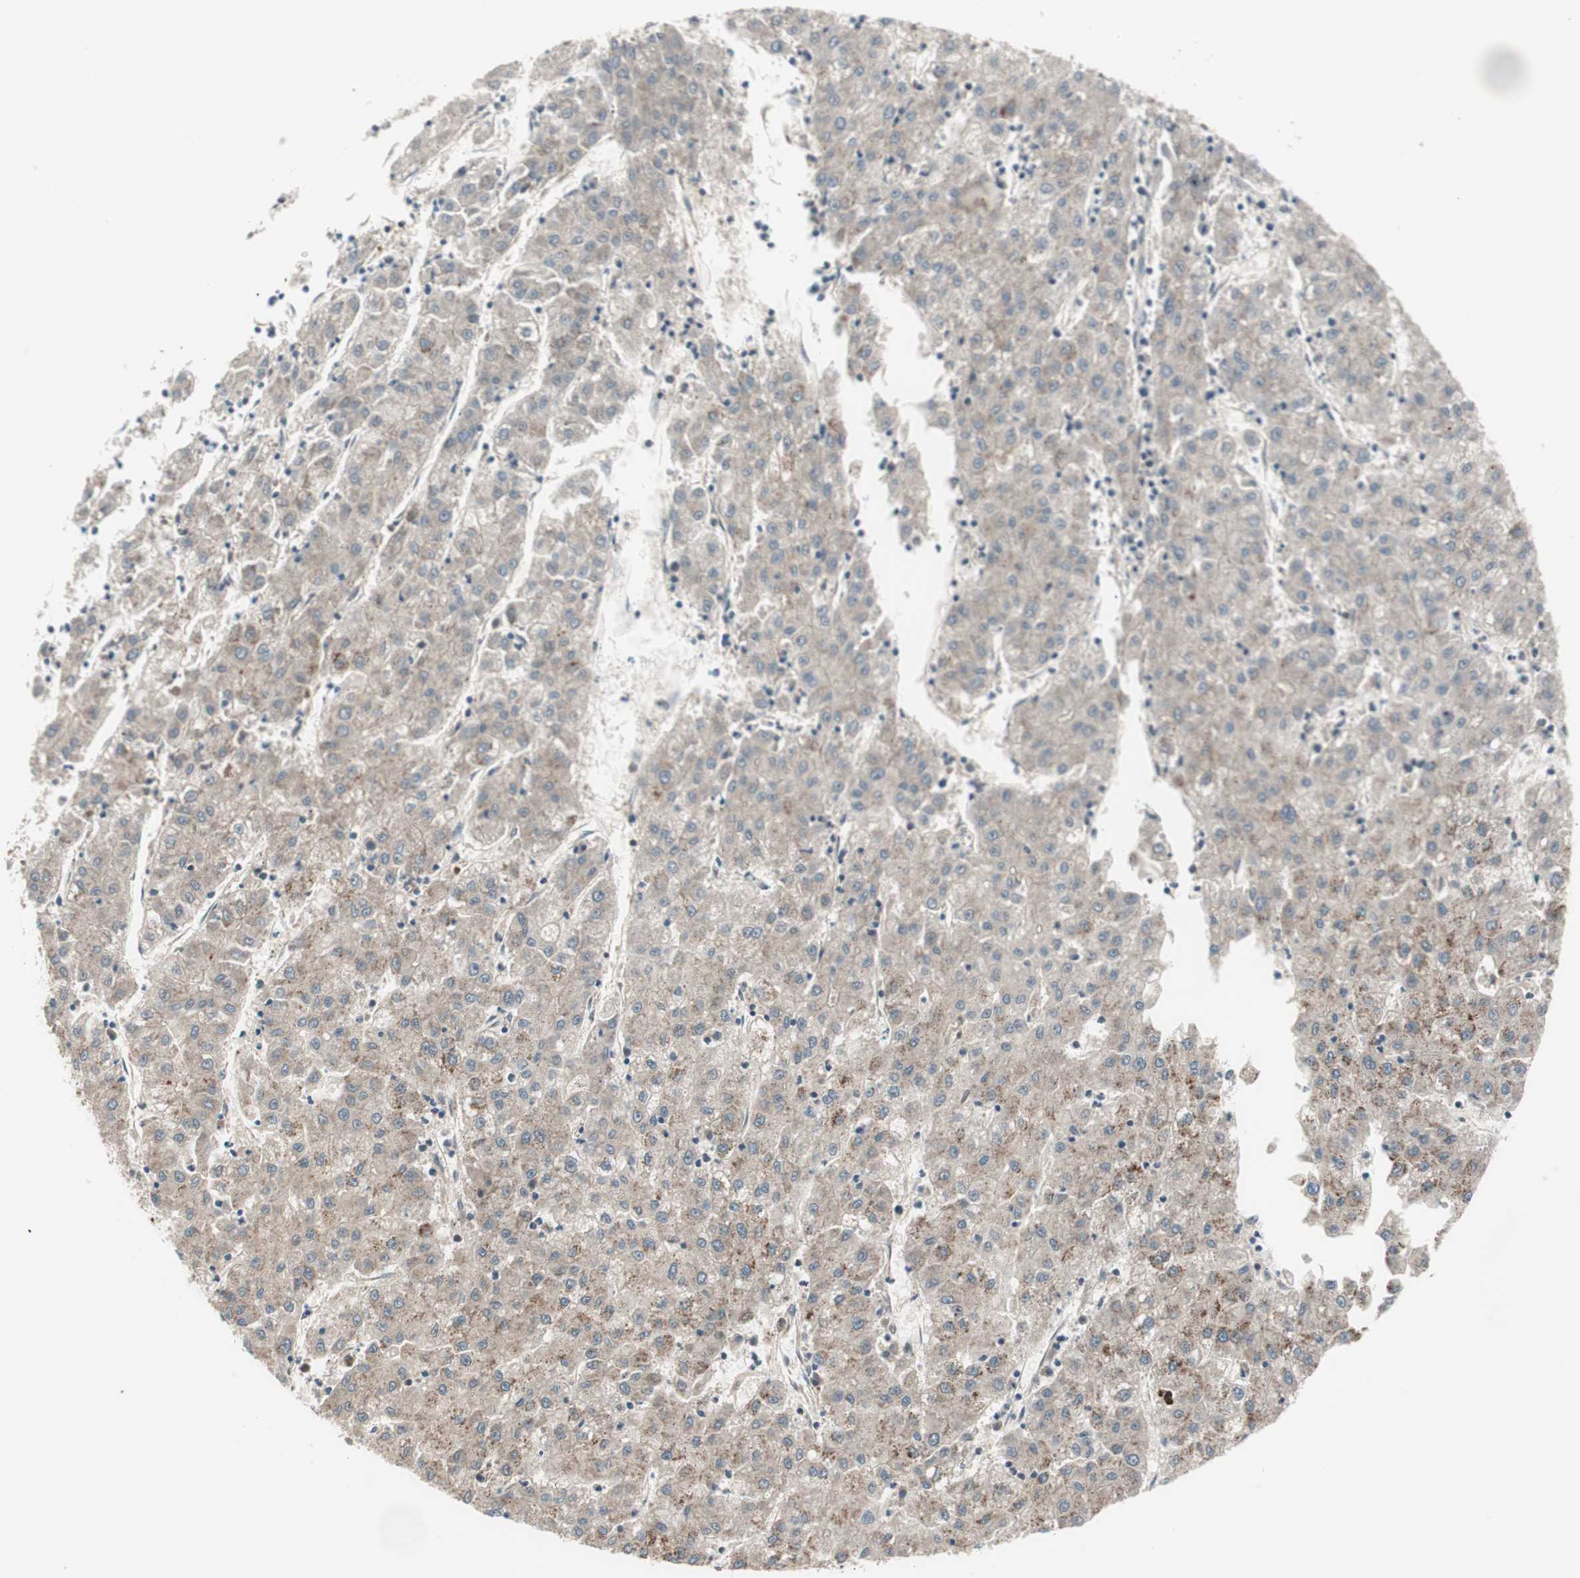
{"staining": {"intensity": "moderate", "quantity": ">75%", "location": "cytoplasmic/membranous"}, "tissue": "liver cancer", "cell_type": "Tumor cells", "image_type": "cancer", "snomed": [{"axis": "morphology", "description": "Carcinoma, Hepatocellular, NOS"}, {"axis": "topography", "description": "Liver"}], "caption": "Immunohistochemistry micrograph of human hepatocellular carcinoma (liver) stained for a protein (brown), which shows medium levels of moderate cytoplasmic/membranous staining in approximately >75% of tumor cells.", "gene": "PRKG2", "patient": {"sex": "male", "age": 72}}